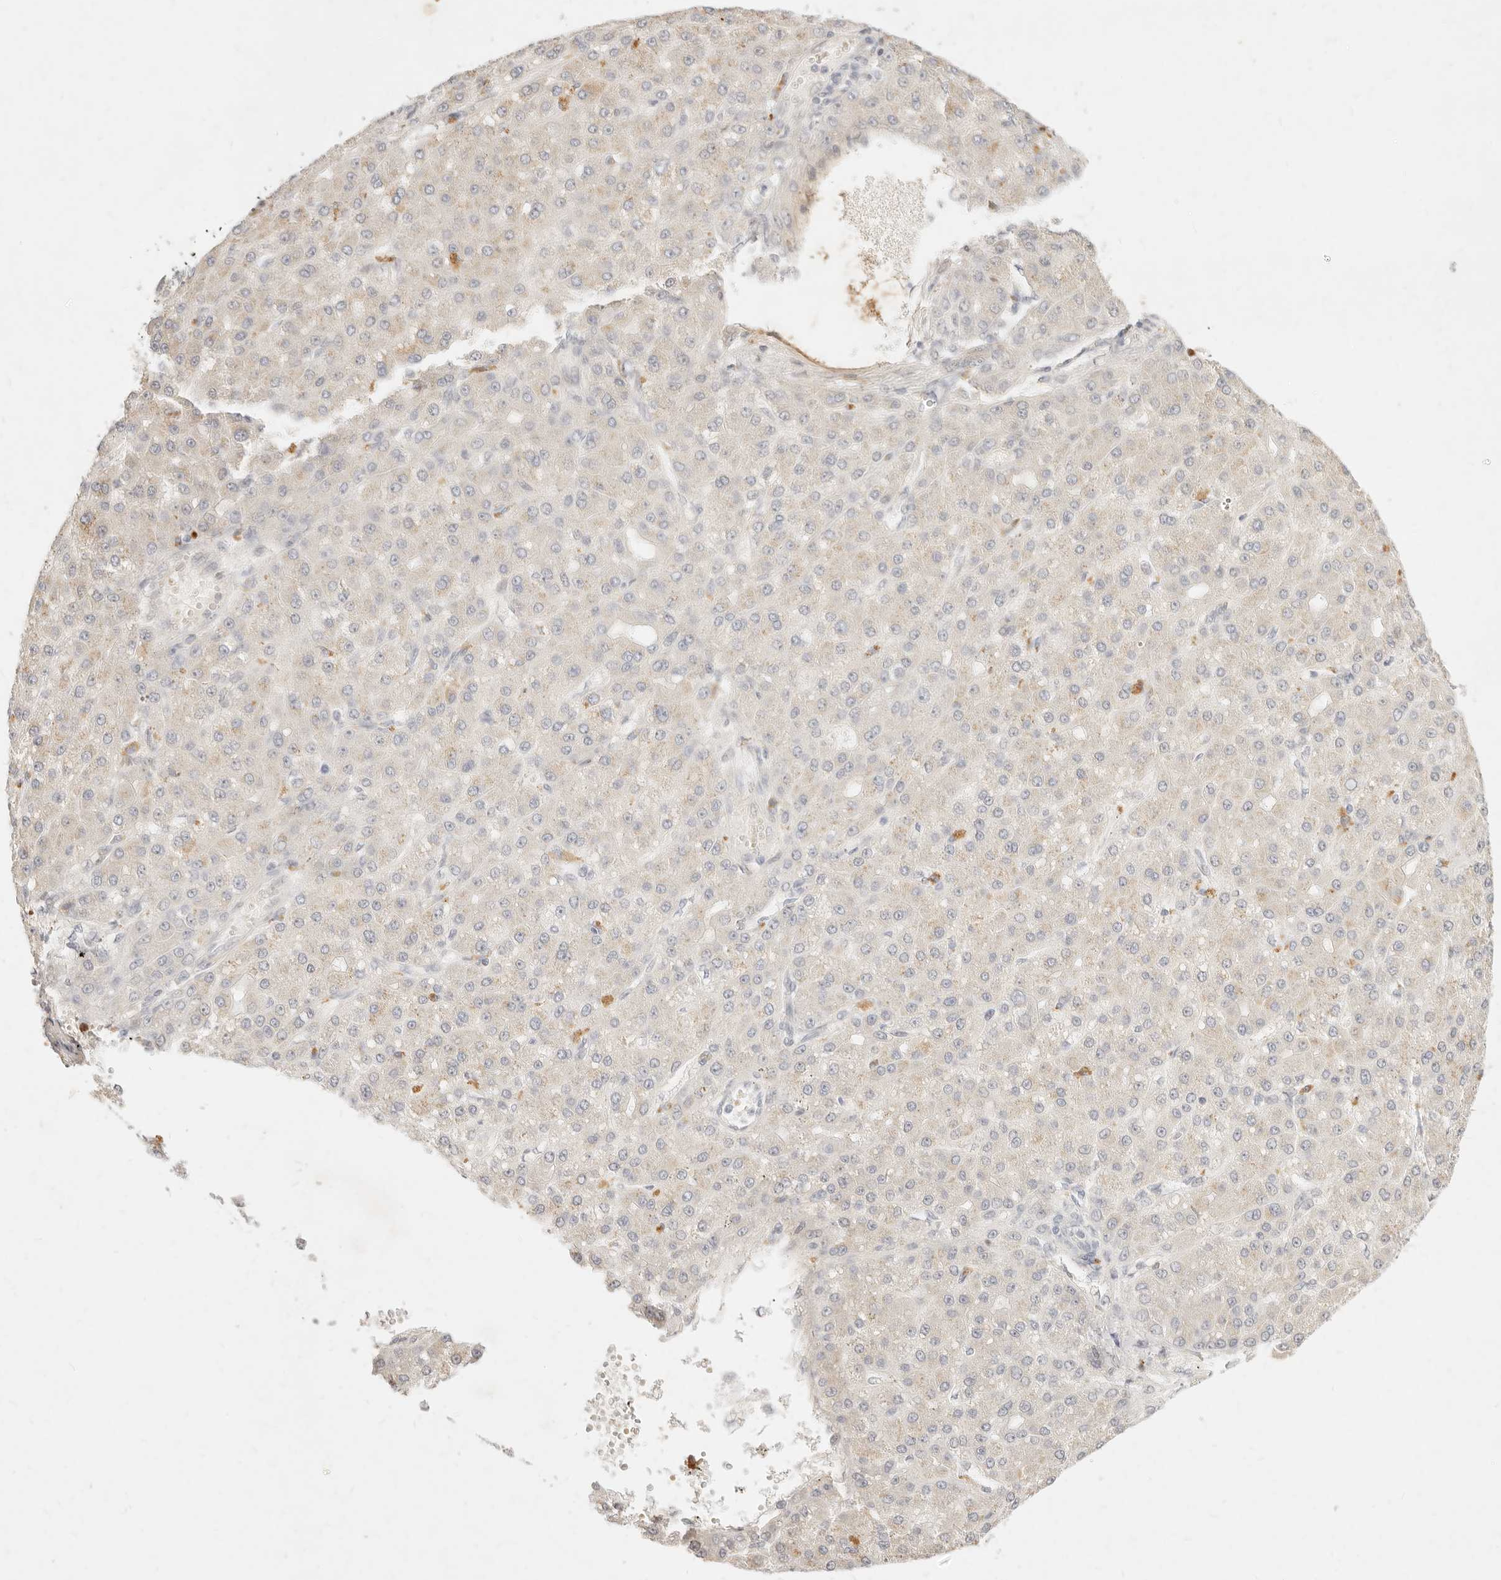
{"staining": {"intensity": "weak", "quantity": "<25%", "location": "cytoplasmic/membranous"}, "tissue": "liver cancer", "cell_type": "Tumor cells", "image_type": "cancer", "snomed": [{"axis": "morphology", "description": "Carcinoma, Hepatocellular, NOS"}, {"axis": "topography", "description": "Liver"}], "caption": "Immunohistochemical staining of liver cancer (hepatocellular carcinoma) shows no significant staining in tumor cells.", "gene": "ASCL3", "patient": {"sex": "male", "age": 67}}